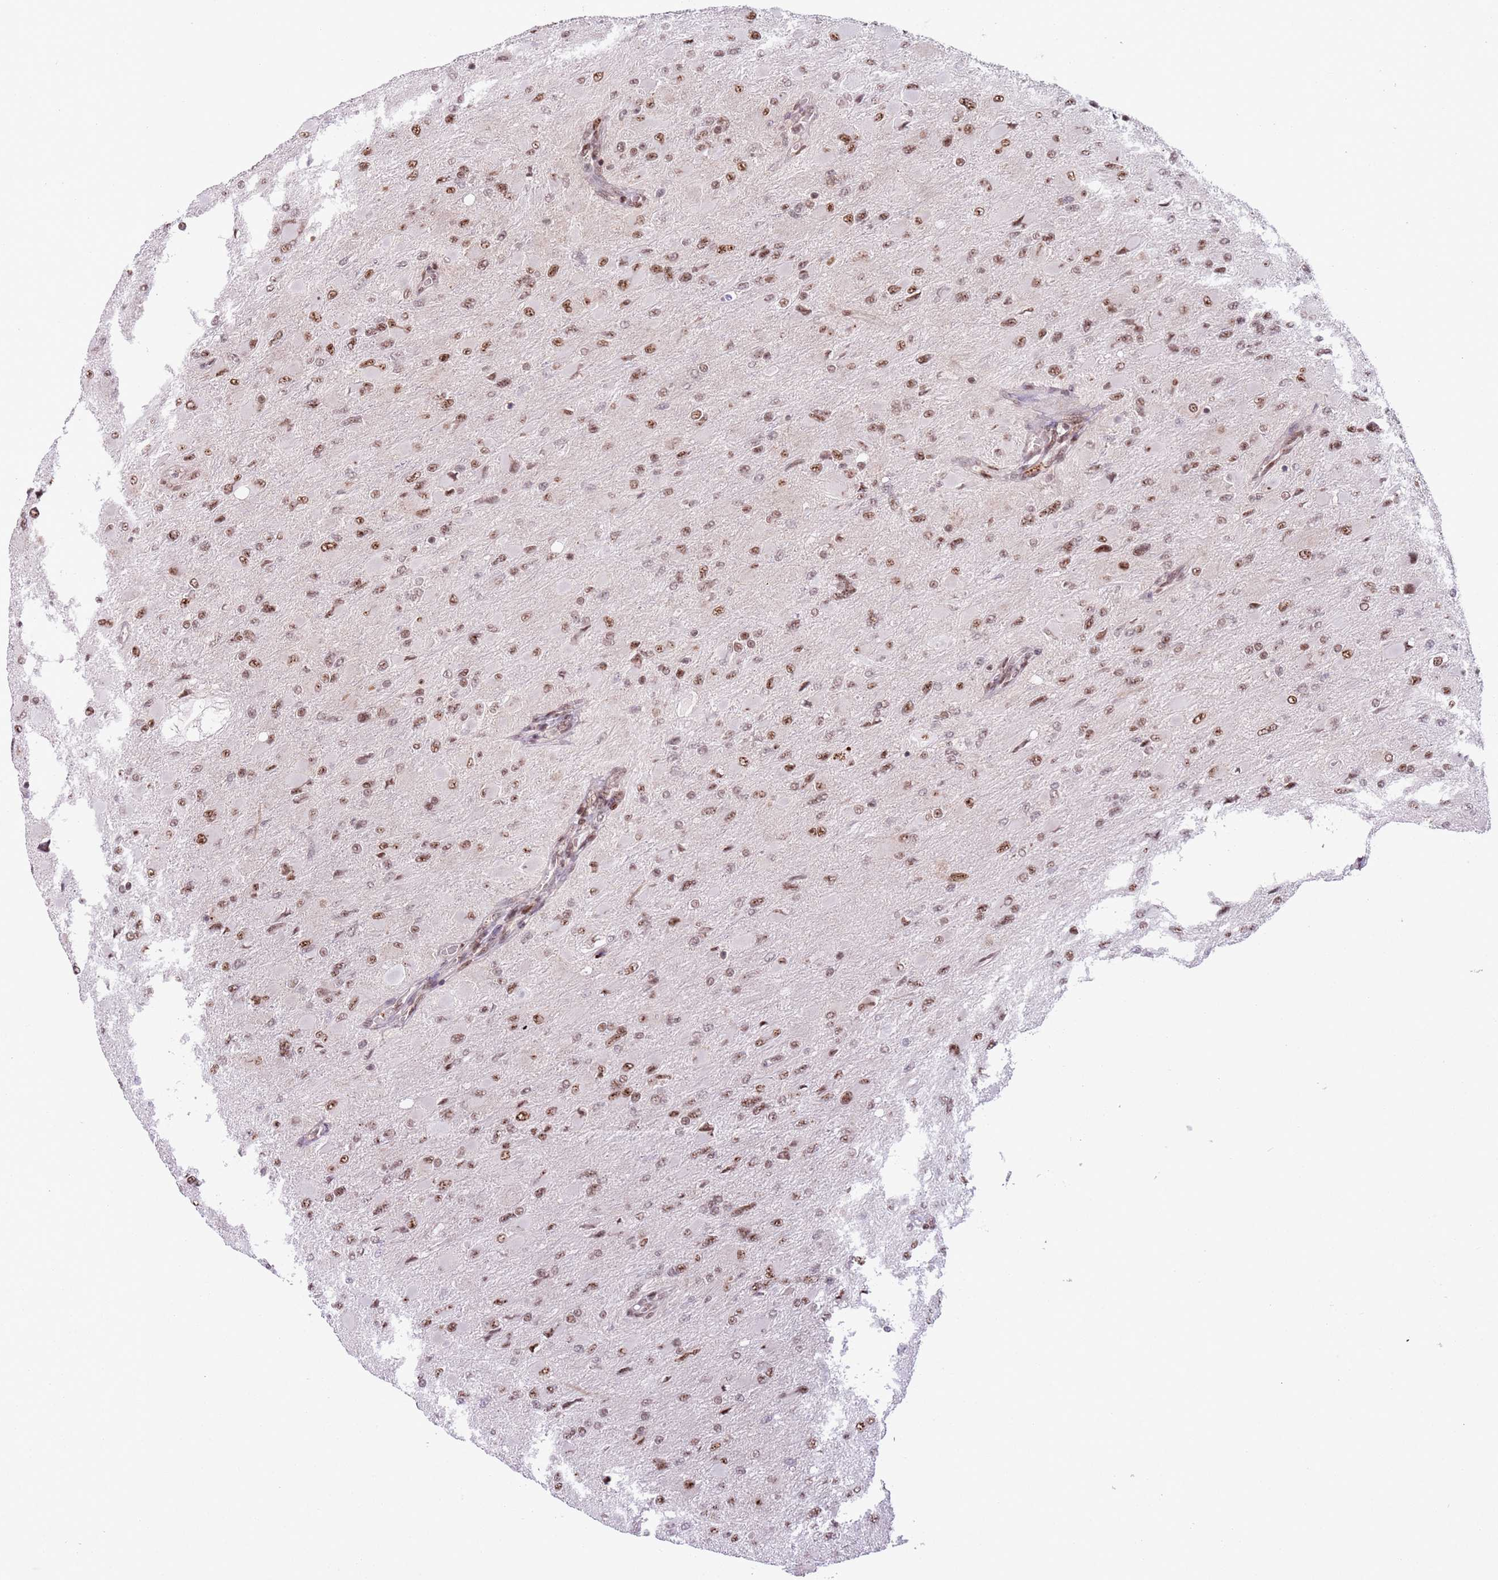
{"staining": {"intensity": "moderate", "quantity": ">75%", "location": "nuclear"}, "tissue": "glioma", "cell_type": "Tumor cells", "image_type": "cancer", "snomed": [{"axis": "morphology", "description": "Glioma, malignant, High grade"}, {"axis": "topography", "description": "Cerebral cortex"}], "caption": "Protein staining of glioma tissue displays moderate nuclear positivity in approximately >75% of tumor cells.", "gene": "SIPA1L3", "patient": {"sex": "female", "age": 36}}